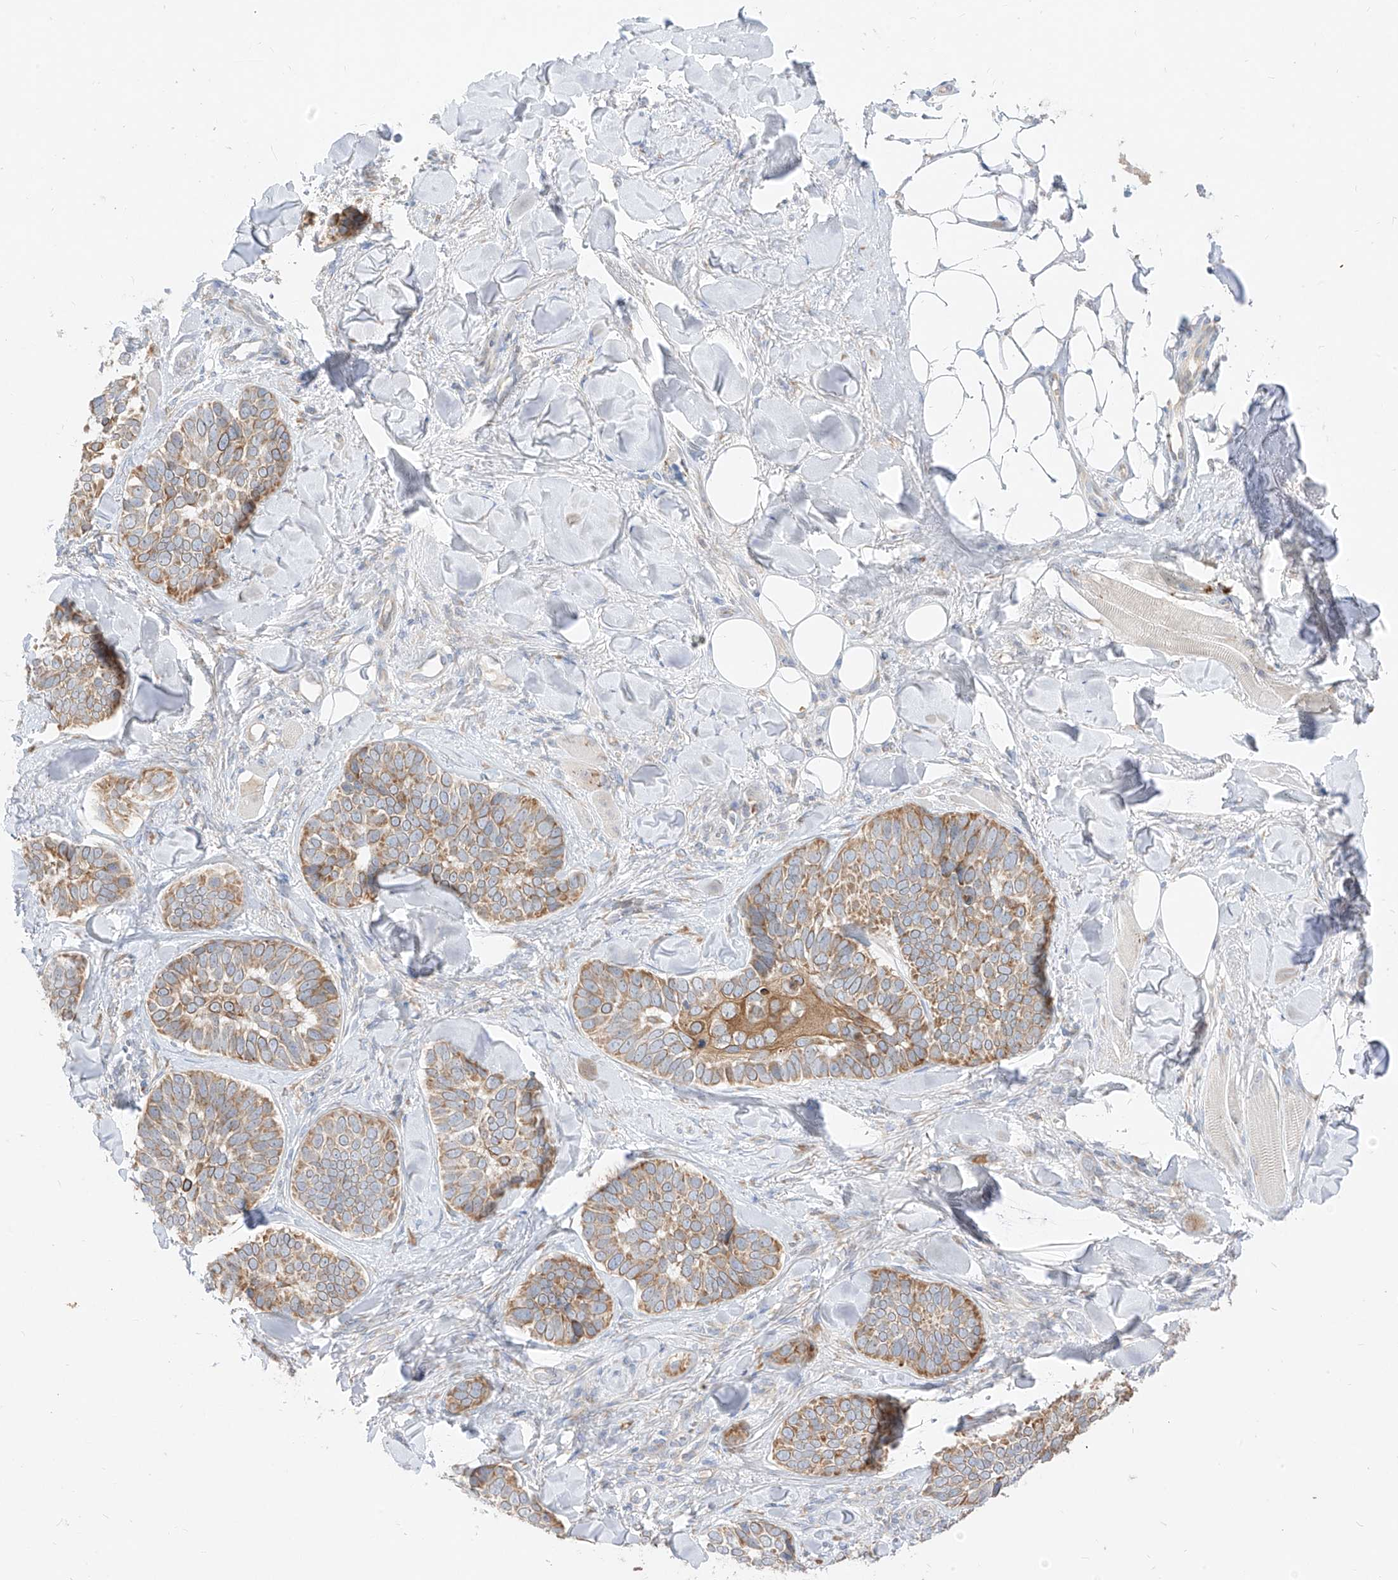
{"staining": {"intensity": "moderate", "quantity": "25%-75%", "location": "cytoplasmic/membranous"}, "tissue": "skin cancer", "cell_type": "Tumor cells", "image_type": "cancer", "snomed": [{"axis": "morphology", "description": "Basal cell carcinoma"}, {"axis": "topography", "description": "Skin"}], "caption": "A histopathology image of human basal cell carcinoma (skin) stained for a protein demonstrates moderate cytoplasmic/membranous brown staining in tumor cells.", "gene": "STT3A", "patient": {"sex": "male", "age": 62}}